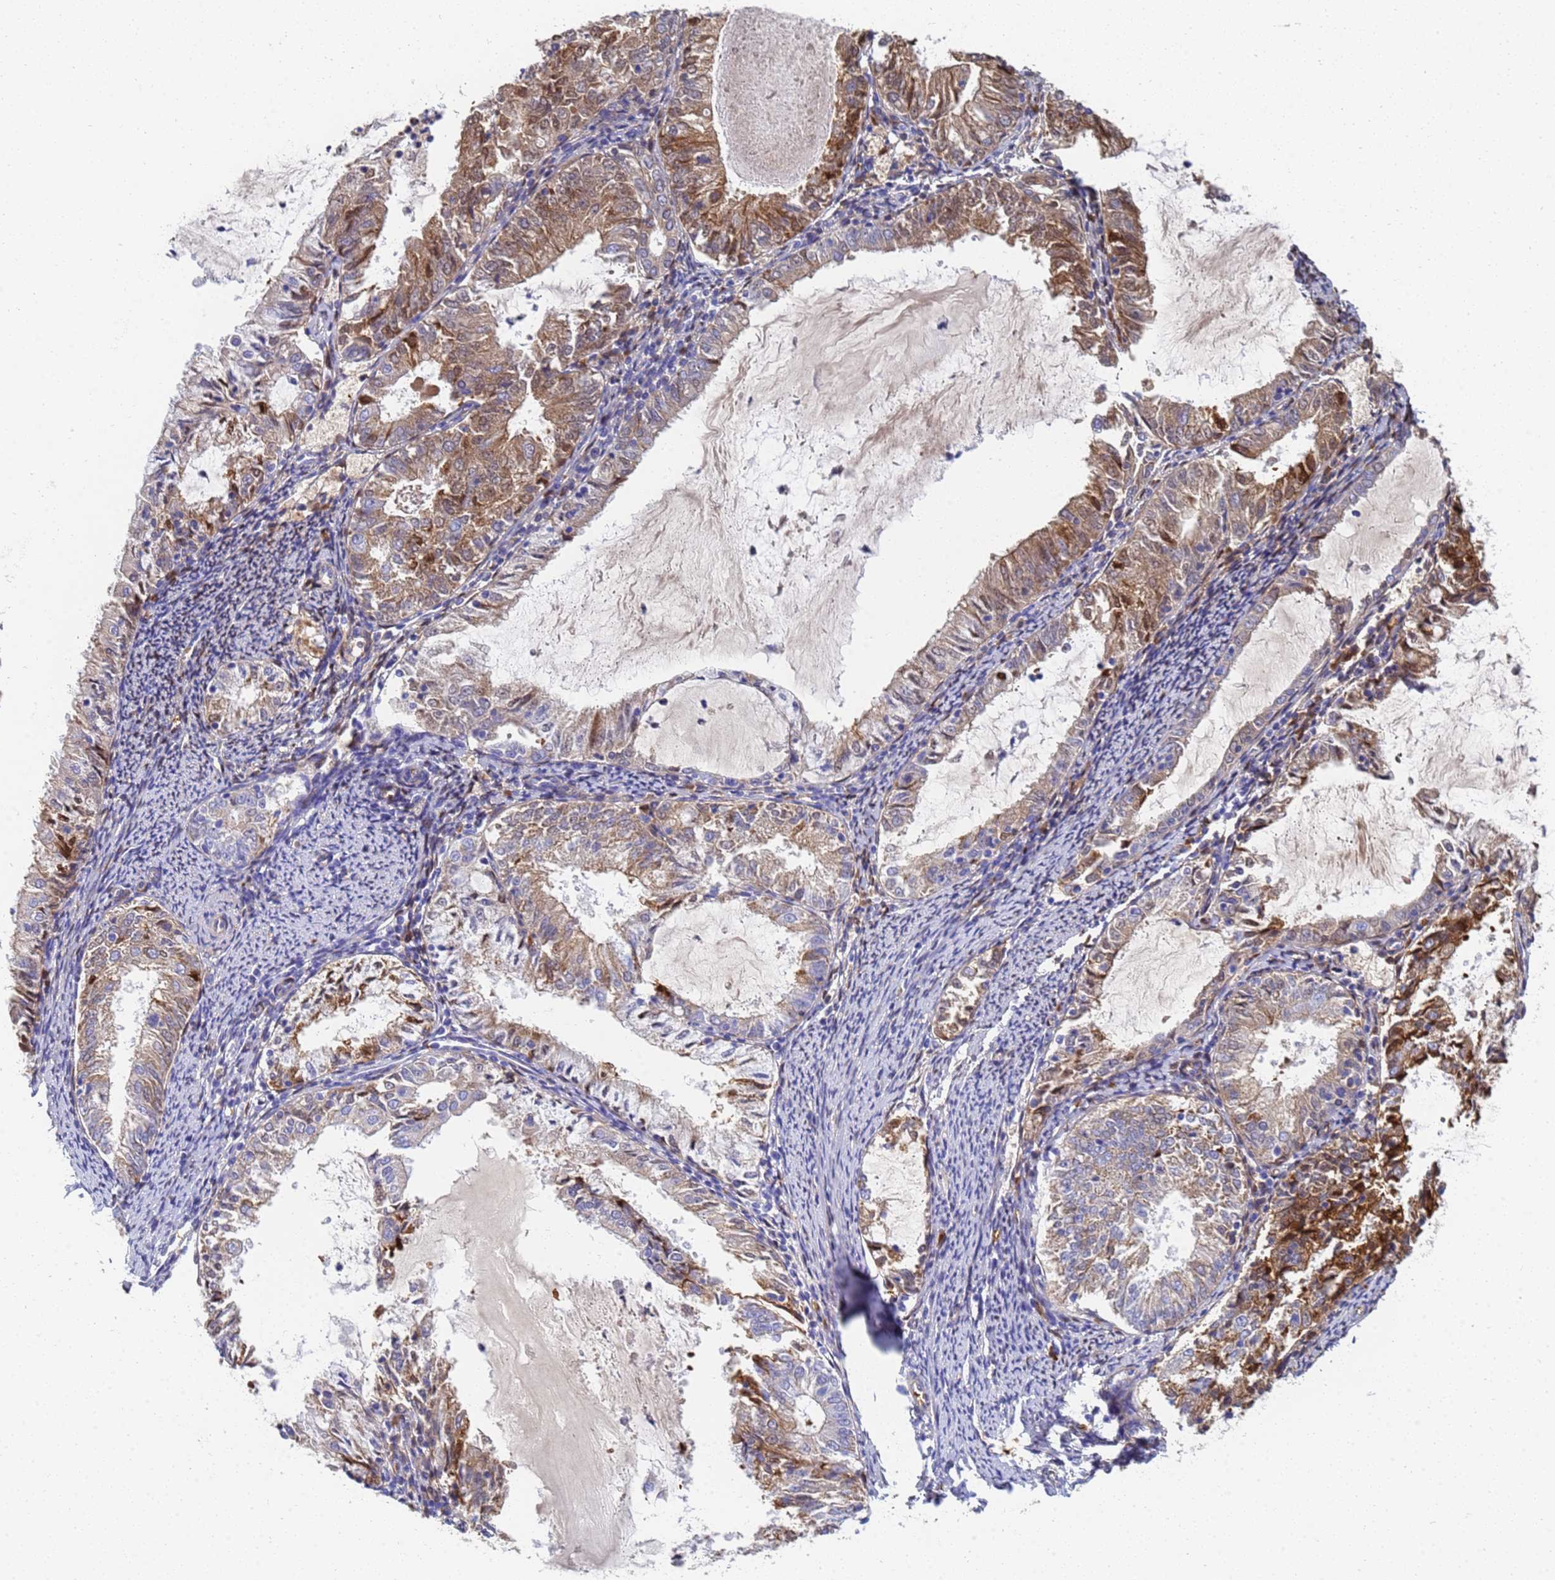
{"staining": {"intensity": "moderate", "quantity": ">75%", "location": "cytoplasmic/membranous"}, "tissue": "endometrial cancer", "cell_type": "Tumor cells", "image_type": "cancer", "snomed": [{"axis": "morphology", "description": "Adenocarcinoma, NOS"}, {"axis": "topography", "description": "Endometrium"}], "caption": "Endometrial cancer stained with a protein marker reveals moderate staining in tumor cells.", "gene": "LBX2", "patient": {"sex": "female", "age": 57}}